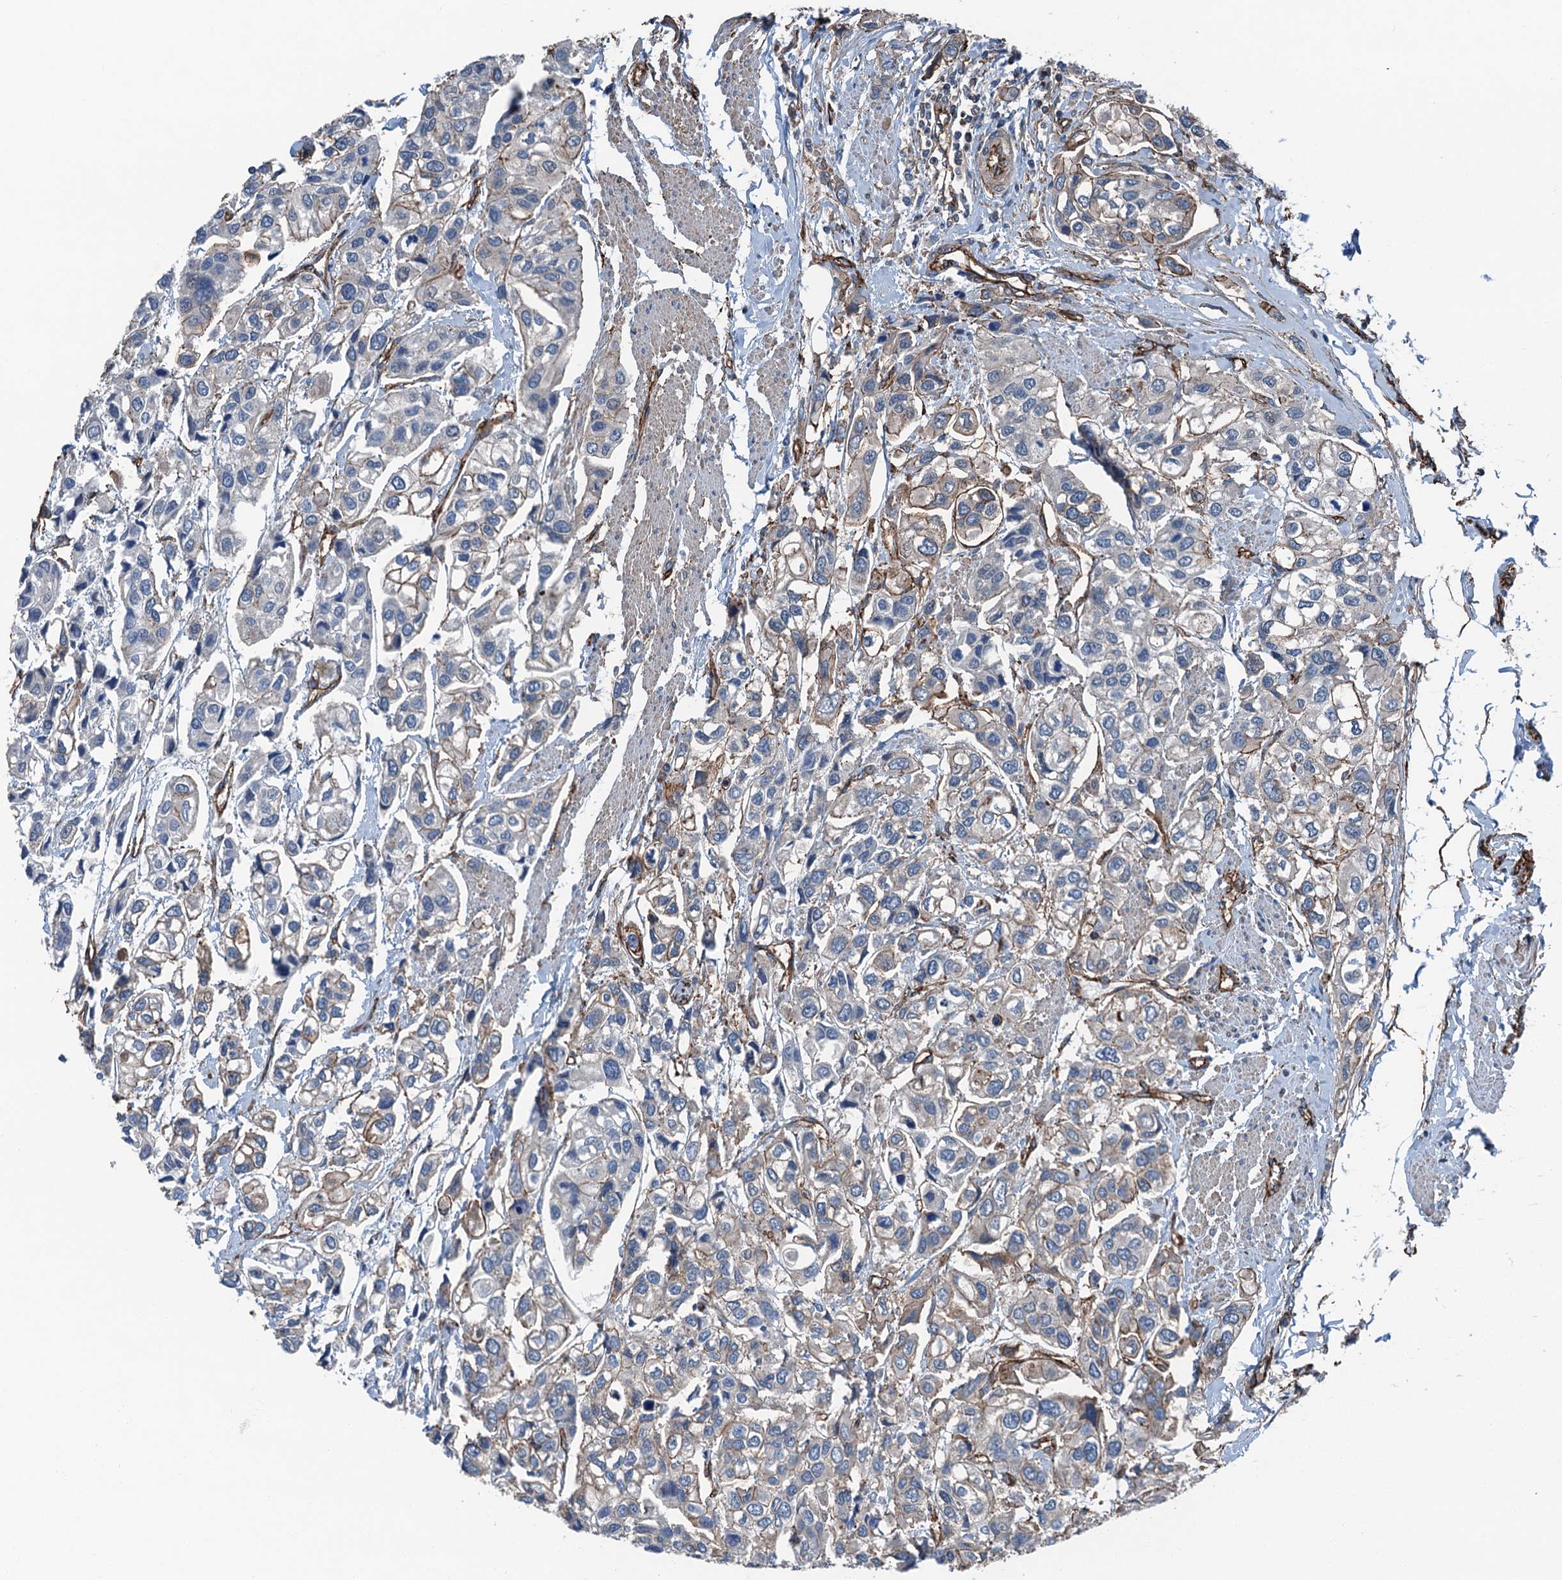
{"staining": {"intensity": "weak", "quantity": "25%-75%", "location": "cytoplasmic/membranous"}, "tissue": "urothelial cancer", "cell_type": "Tumor cells", "image_type": "cancer", "snomed": [{"axis": "morphology", "description": "Urothelial carcinoma, High grade"}, {"axis": "topography", "description": "Urinary bladder"}], "caption": "An immunohistochemistry (IHC) histopathology image of tumor tissue is shown. Protein staining in brown labels weak cytoplasmic/membranous positivity in urothelial cancer within tumor cells. The staining is performed using DAB brown chromogen to label protein expression. The nuclei are counter-stained blue using hematoxylin.", "gene": "NMRAL1", "patient": {"sex": "male", "age": 67}}